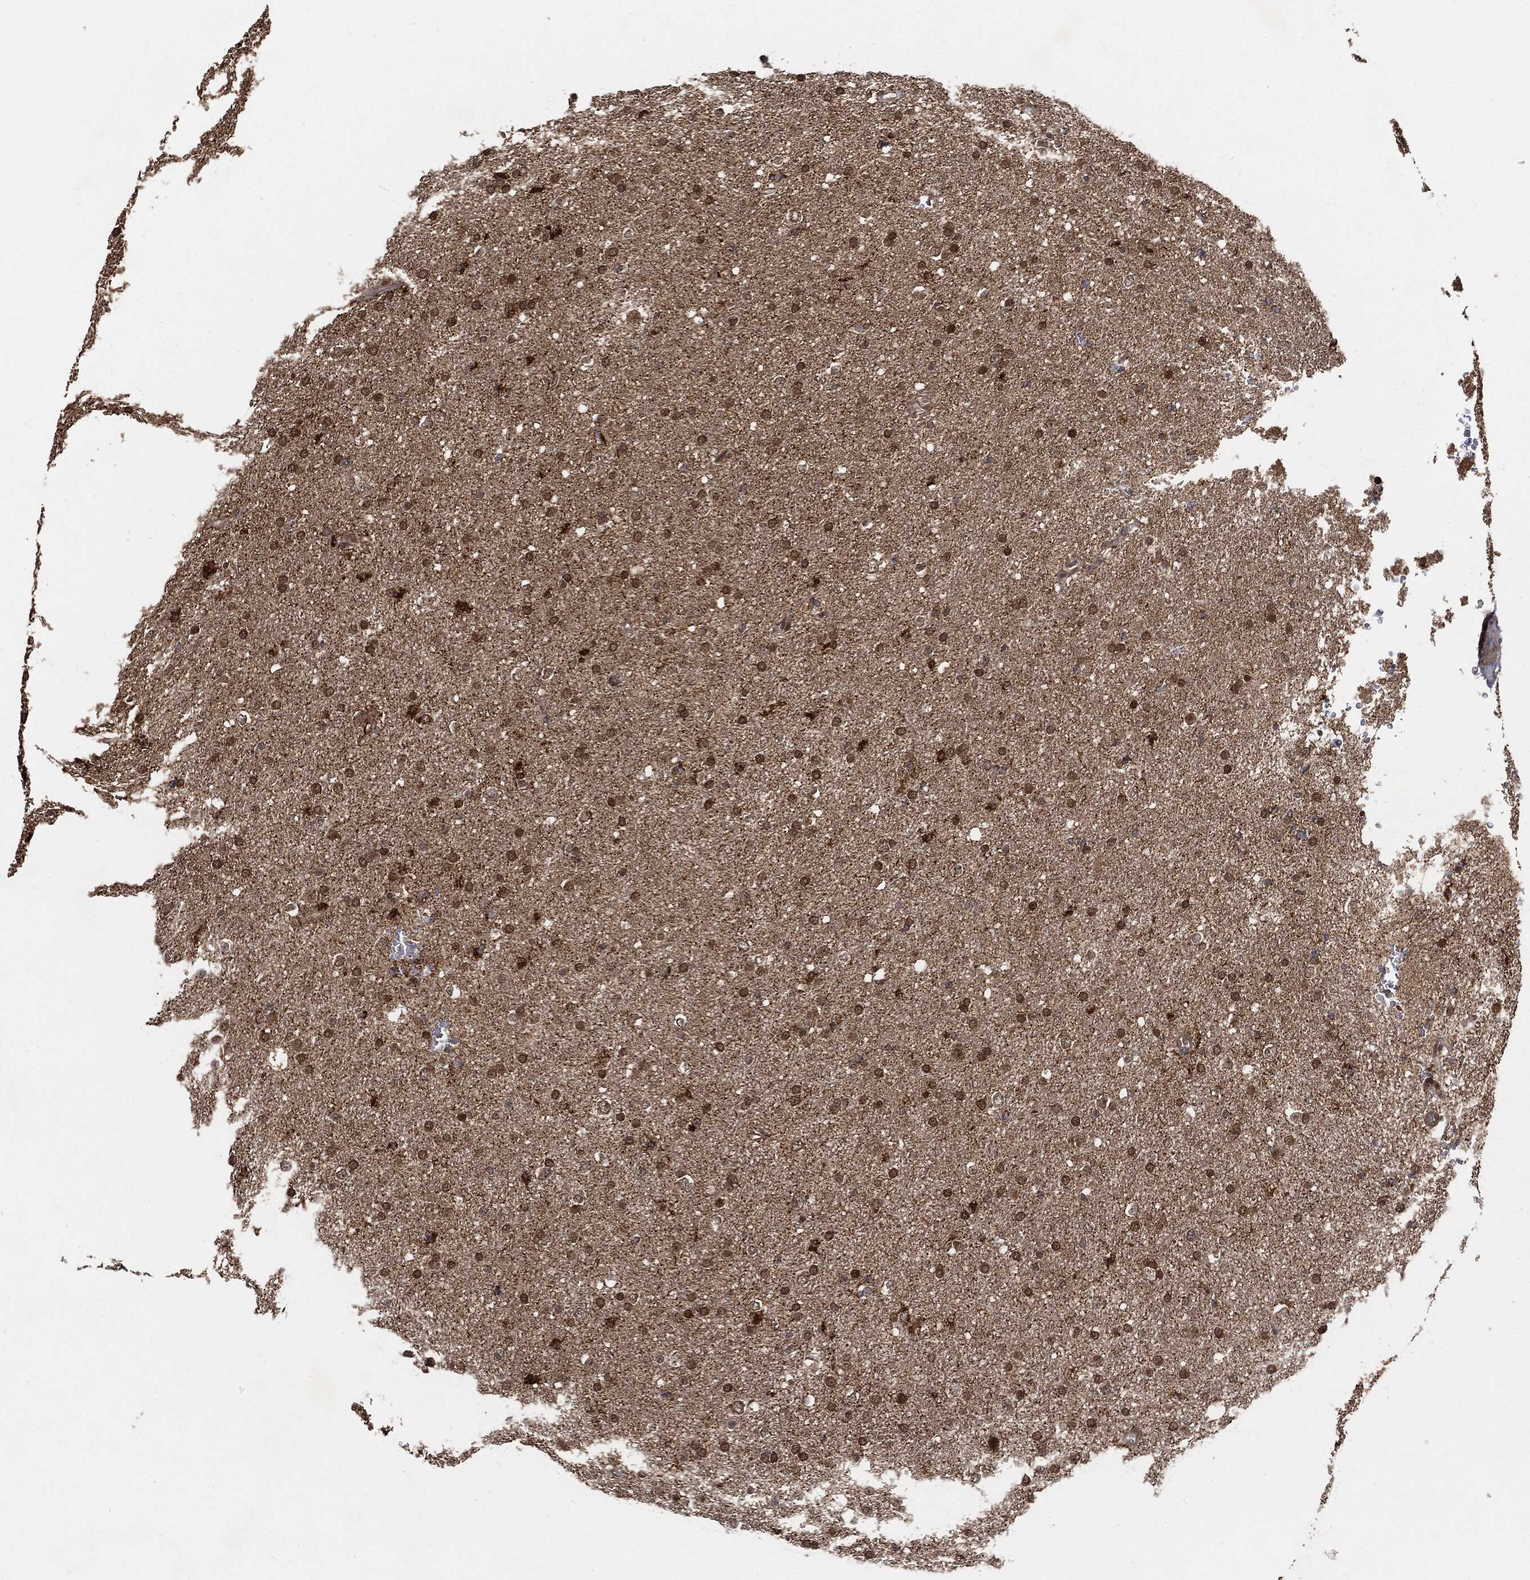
{"staining": {"intensity": "weak", "quantity": ">75%", "location": "nuclear"}, "tissue": "glioma", "cell_type": "Tumor cells", "image_type": "cancer", "snomed": [{"axis": "morphology", "description": "Glioma, malignant, Low grade"}, {"axis": "topography", "description": "Brain"}], "caption": "Immunohistochemical staining of malignant glioma (low-grade) demonstrates low levels of weak nuclear protein positivity in about >75% of tumor cells.", "gene": "CUTA", "patient": {"sex": "female", "age": 37}}